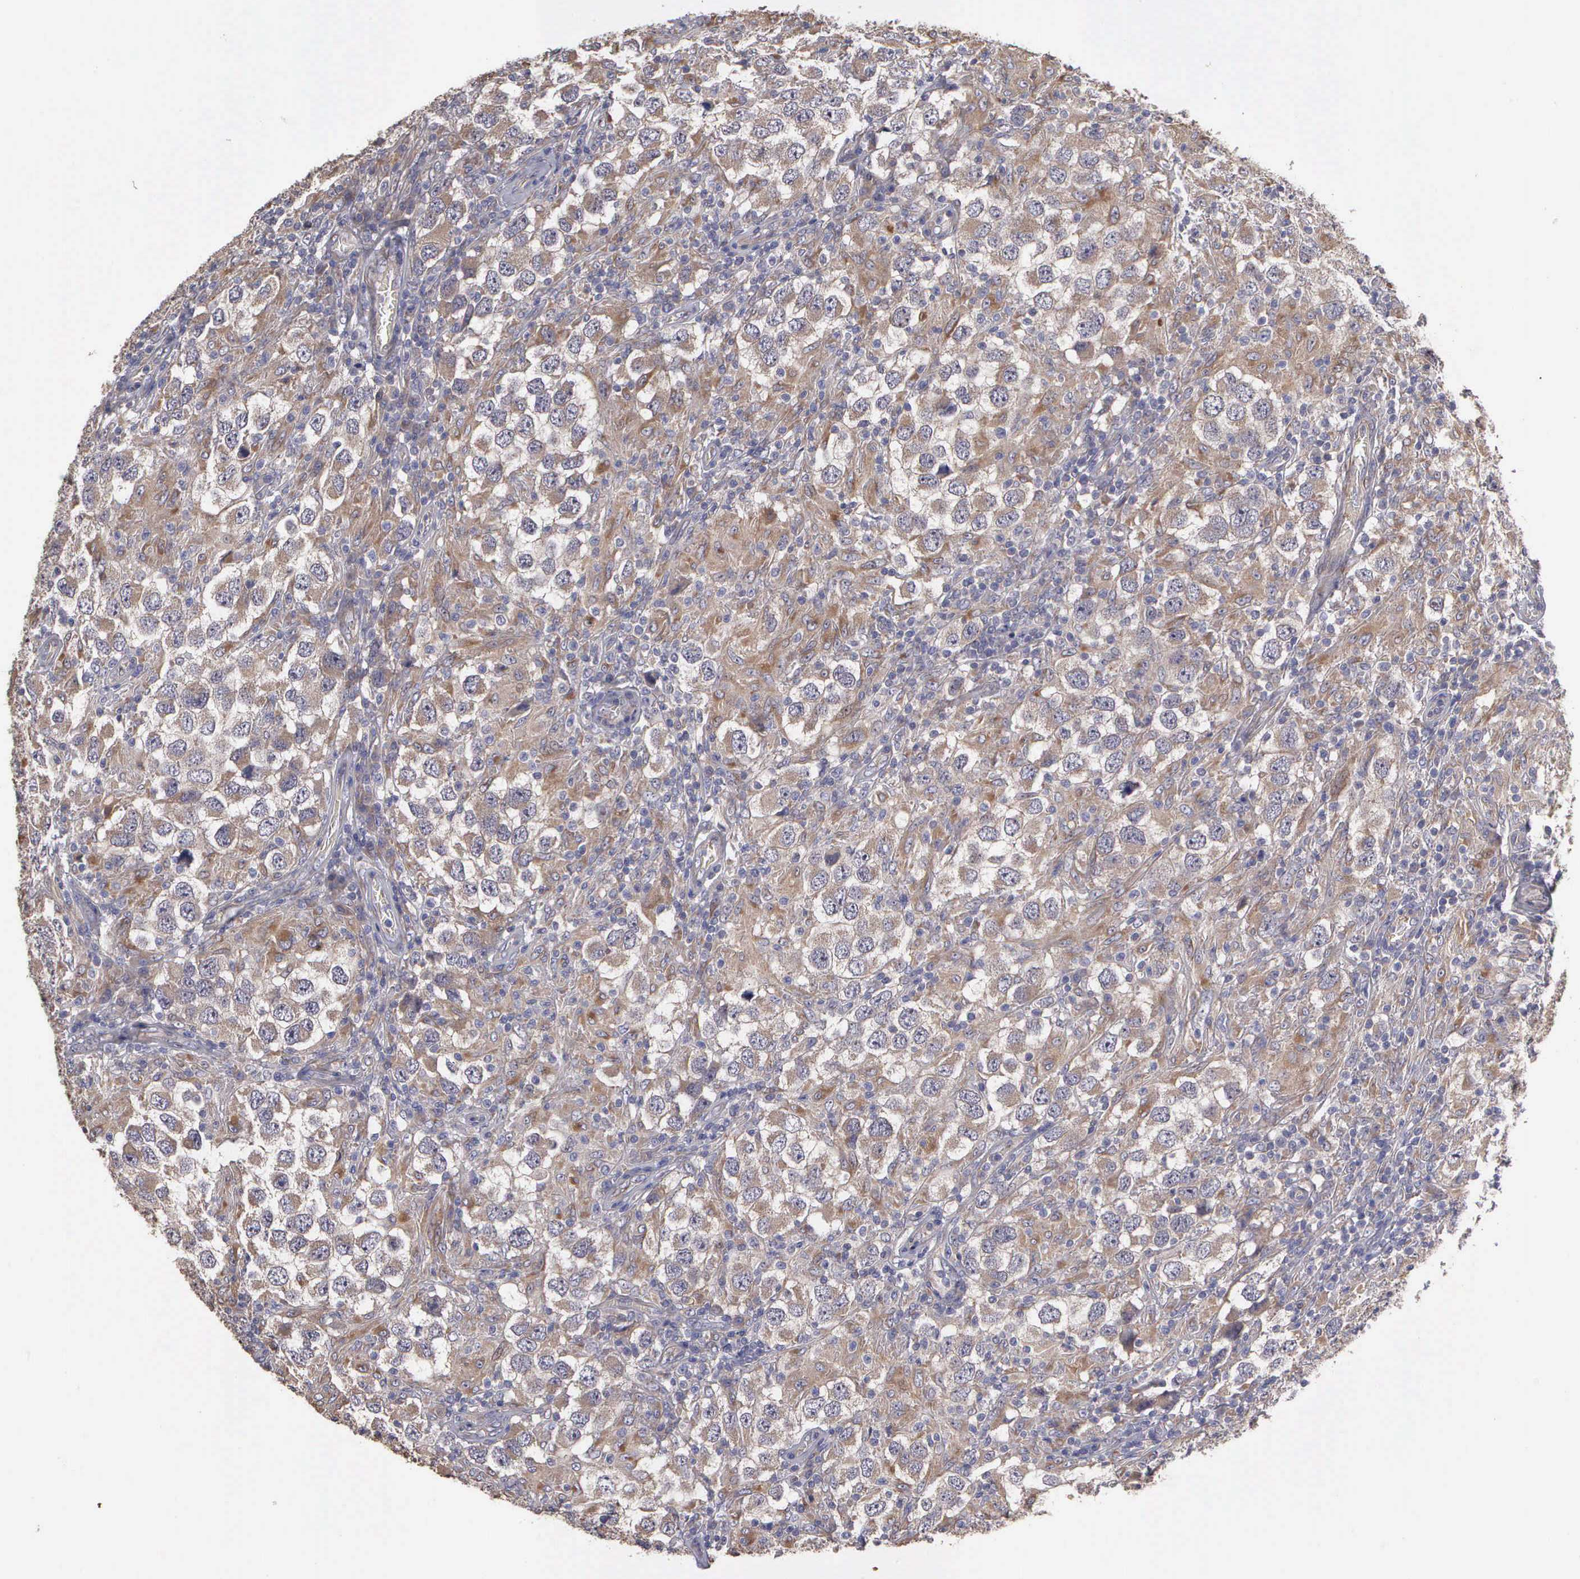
{"staining": {"intensity": "weak", "quantity": ">75%", "location": "cytoplasmic/membranous"}, "tissue": "testis cancer", "cell_type": "Tumor cells", "image_type": "cancer", "snomed": [{"axis": "morphology", "description": "Carcinoma, Embryonal, NOS"}, {"axis": "topography", "description": "Testis"}], "caption": "This is an image of immunohistochemistry (IHC) staining of testis cancer, which shows weak positivity in the cytoplasmic/membranous of tumor cells.", "gene": "RTL10", "patient": {"sex": "male", "age": 21}}